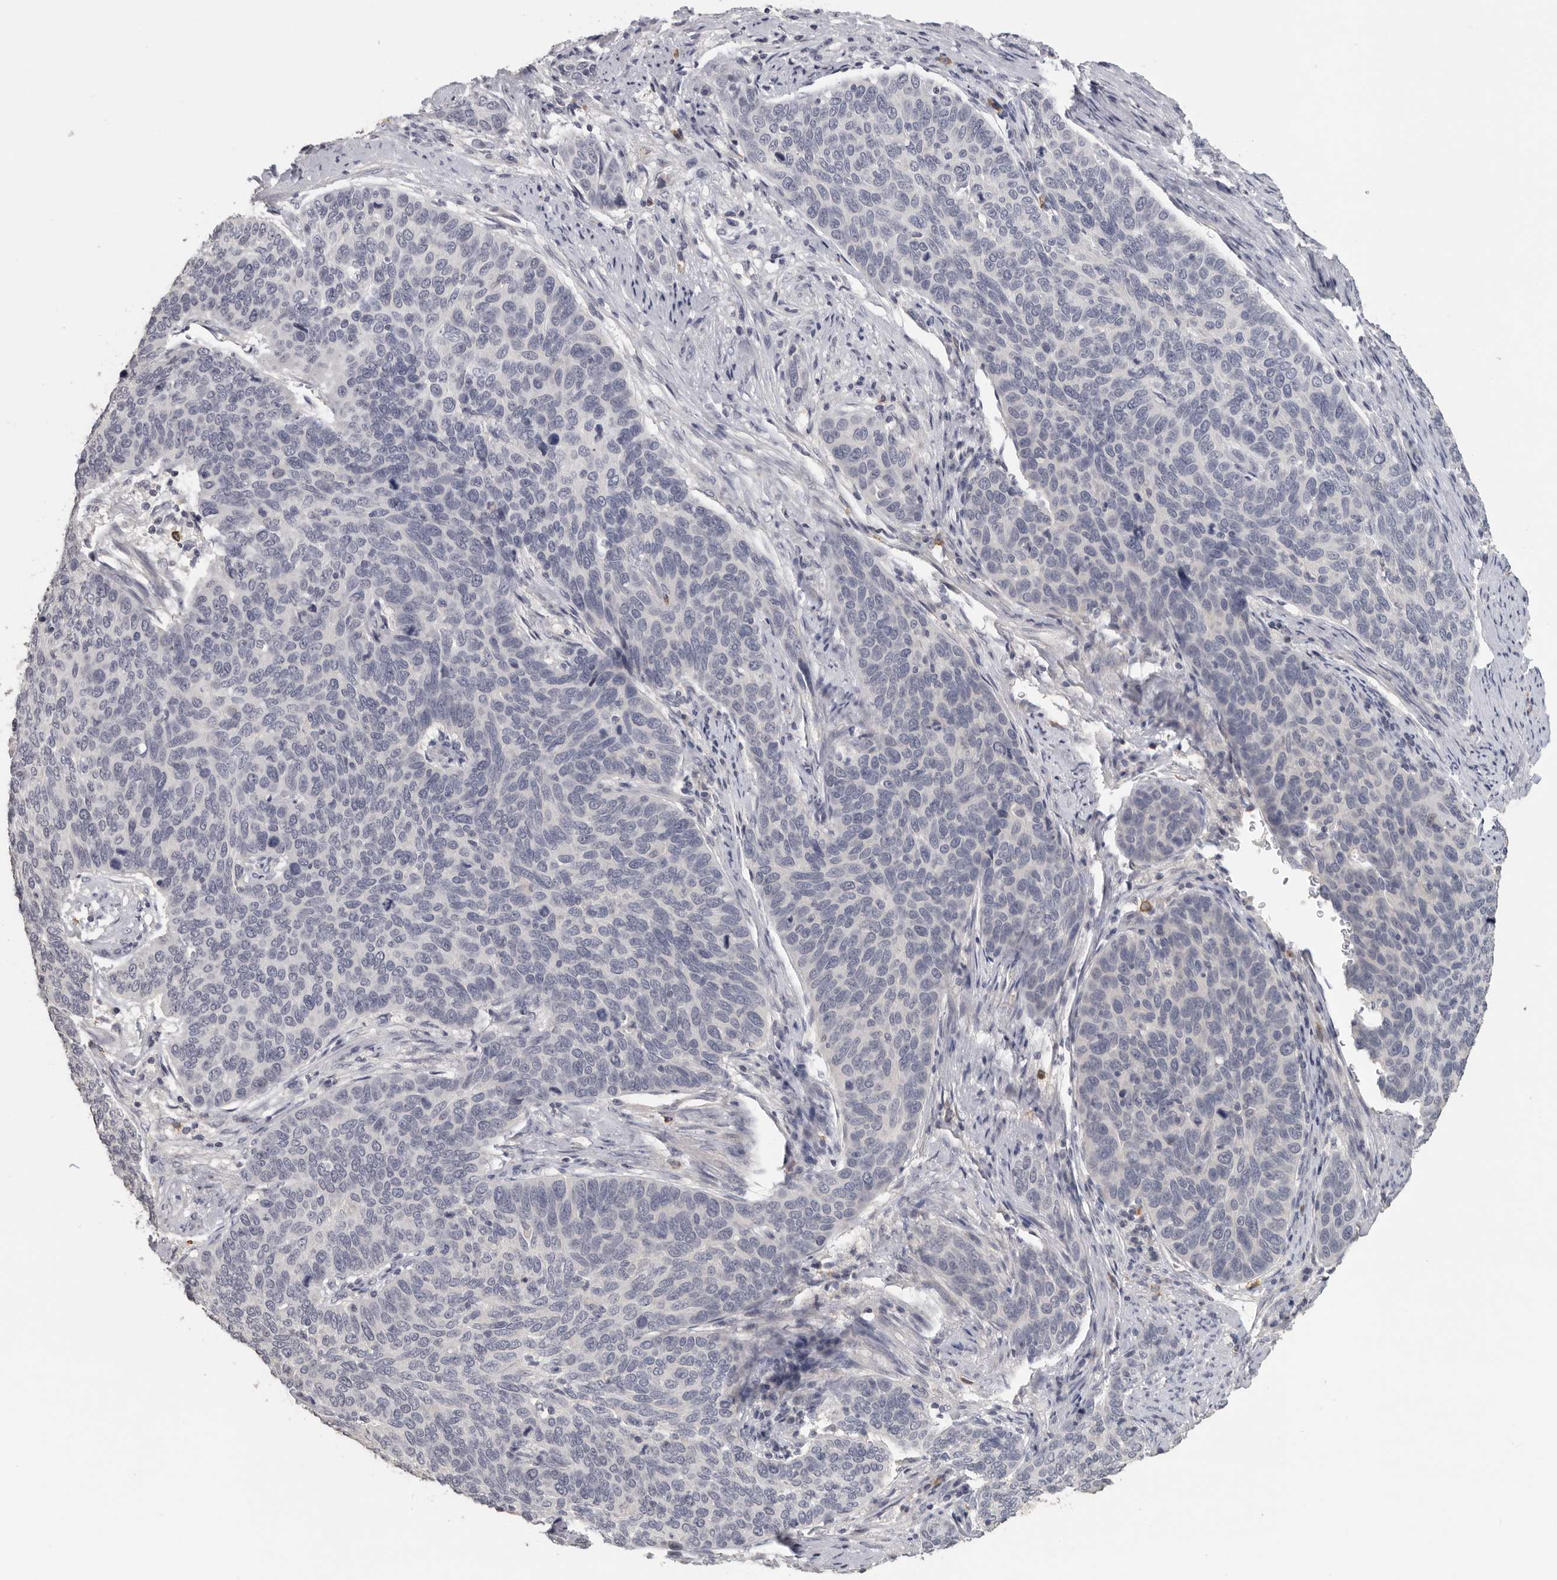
{"staining": {"intensity": "negative", "quantity": "none", "location": "none"}, "tissue": "cervical cancer", "cell_type": "Tumor cells", "image_type": "cancer", "snomed": [{"axis": "morphology", "description": "Squamous cell carcinoma, NOS"}, {"axis": "topography", "description": "Cervix"}], "caption": "Tumor cells show no significant expression in cervical squamous cell carcinoma.", "gene": "DNAJC11", "patient": {"sex": "female", "age": 60}}